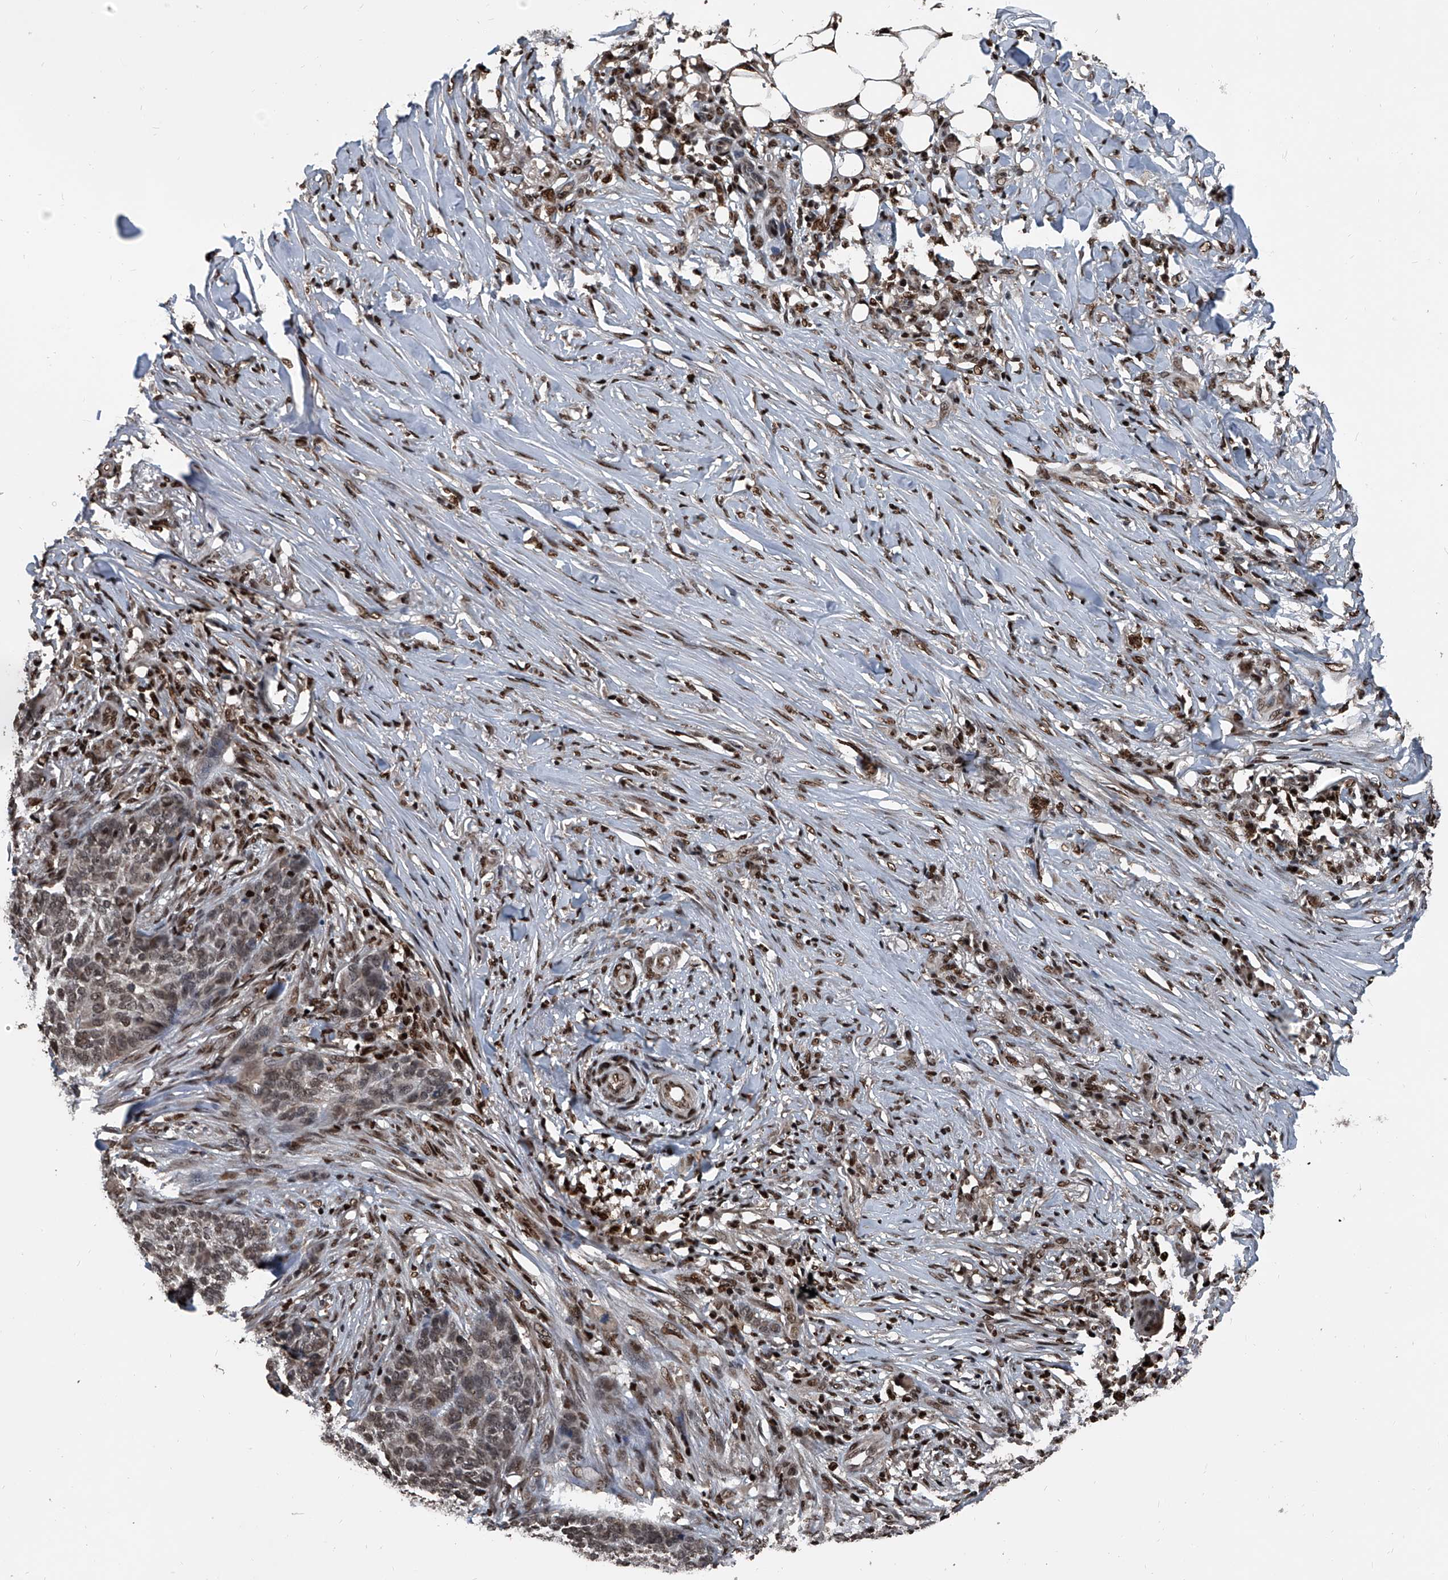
{"staining": {"intensity": "weak", "quantity": "<25%", "location": "nuclear"}, "tissue": "skin cancer", "cell_type": "Tumor cells", "image_type": "cancer", "snomed": [{"axis": "morphology", "description": "Basal cell carcinoma"}, {"axis": "topography", "description": "Skin"}], "caption": "An IHC micrograph of skin cancer is shown. There is no staining in tumor cells of skin cancer.", "gene": "FKBP5", "patient": {"sex": "male", "age": 85}}